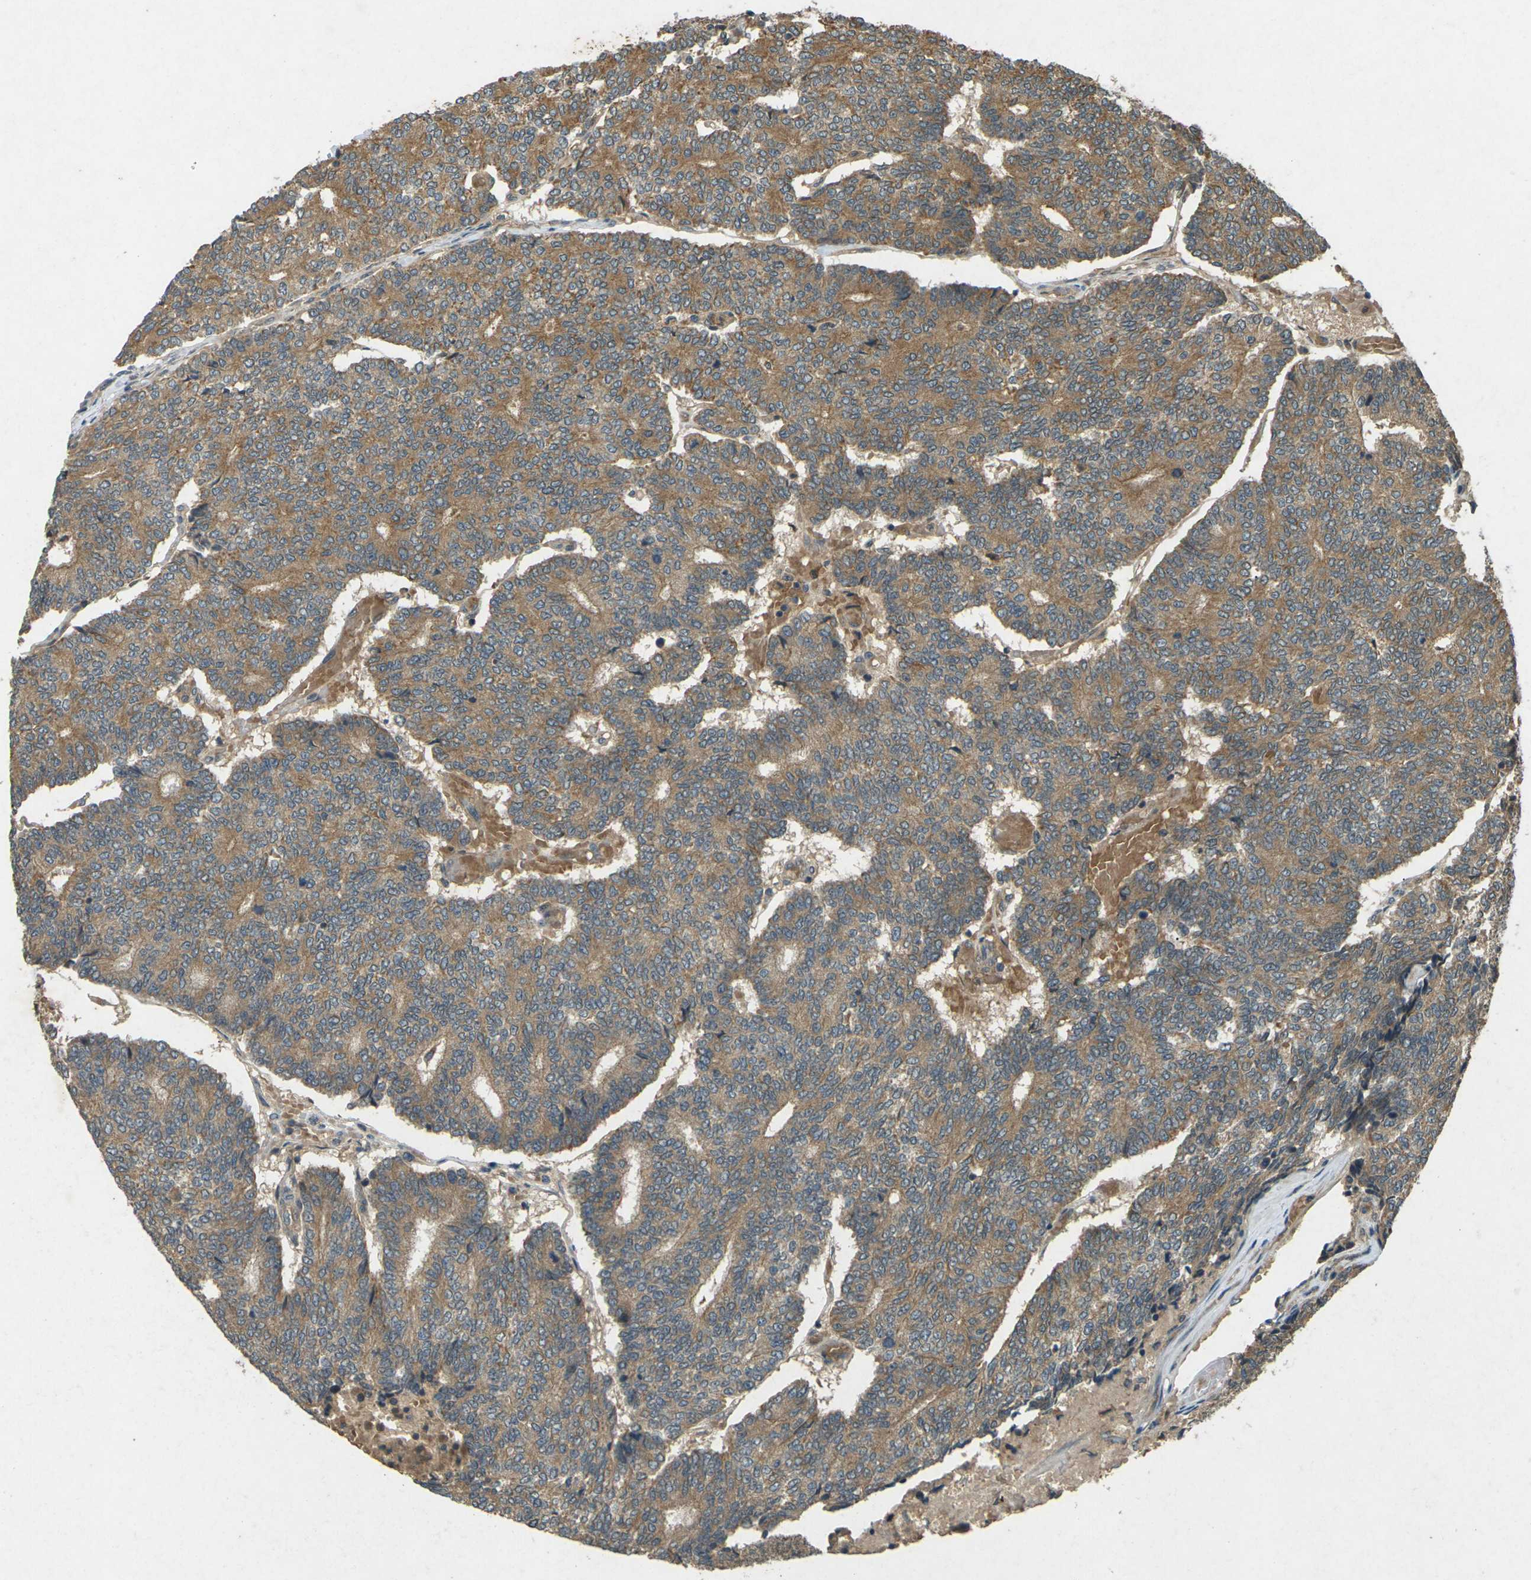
{"staining": {"intensity": "moderate", "quantity": ">75%", "location": "cytoplasmic/membranous"}, "tissue": "prostate cancer", "cell_type": "Tumor cells", "image_type": "cancer", "snomed": [{"axis": "morphology", "description": "Normal tissue, NOS"}, {"axis": "morphology", "description": "Adenocarcinoma, High grade"}, {"axis": "topography", "description": "Prostate"}, {"axis": "topography", "description": "Seminal veicle"}], "caption": "DAB immunohistochemical staining of prostate cancer (high-grade adenocarcinoma) reveals moderate cytoplasmic/membranous protein positivity in about >75% of tumor cells.", "gene": "TAP1", "patient": {"sex": "male", "age": 55}}